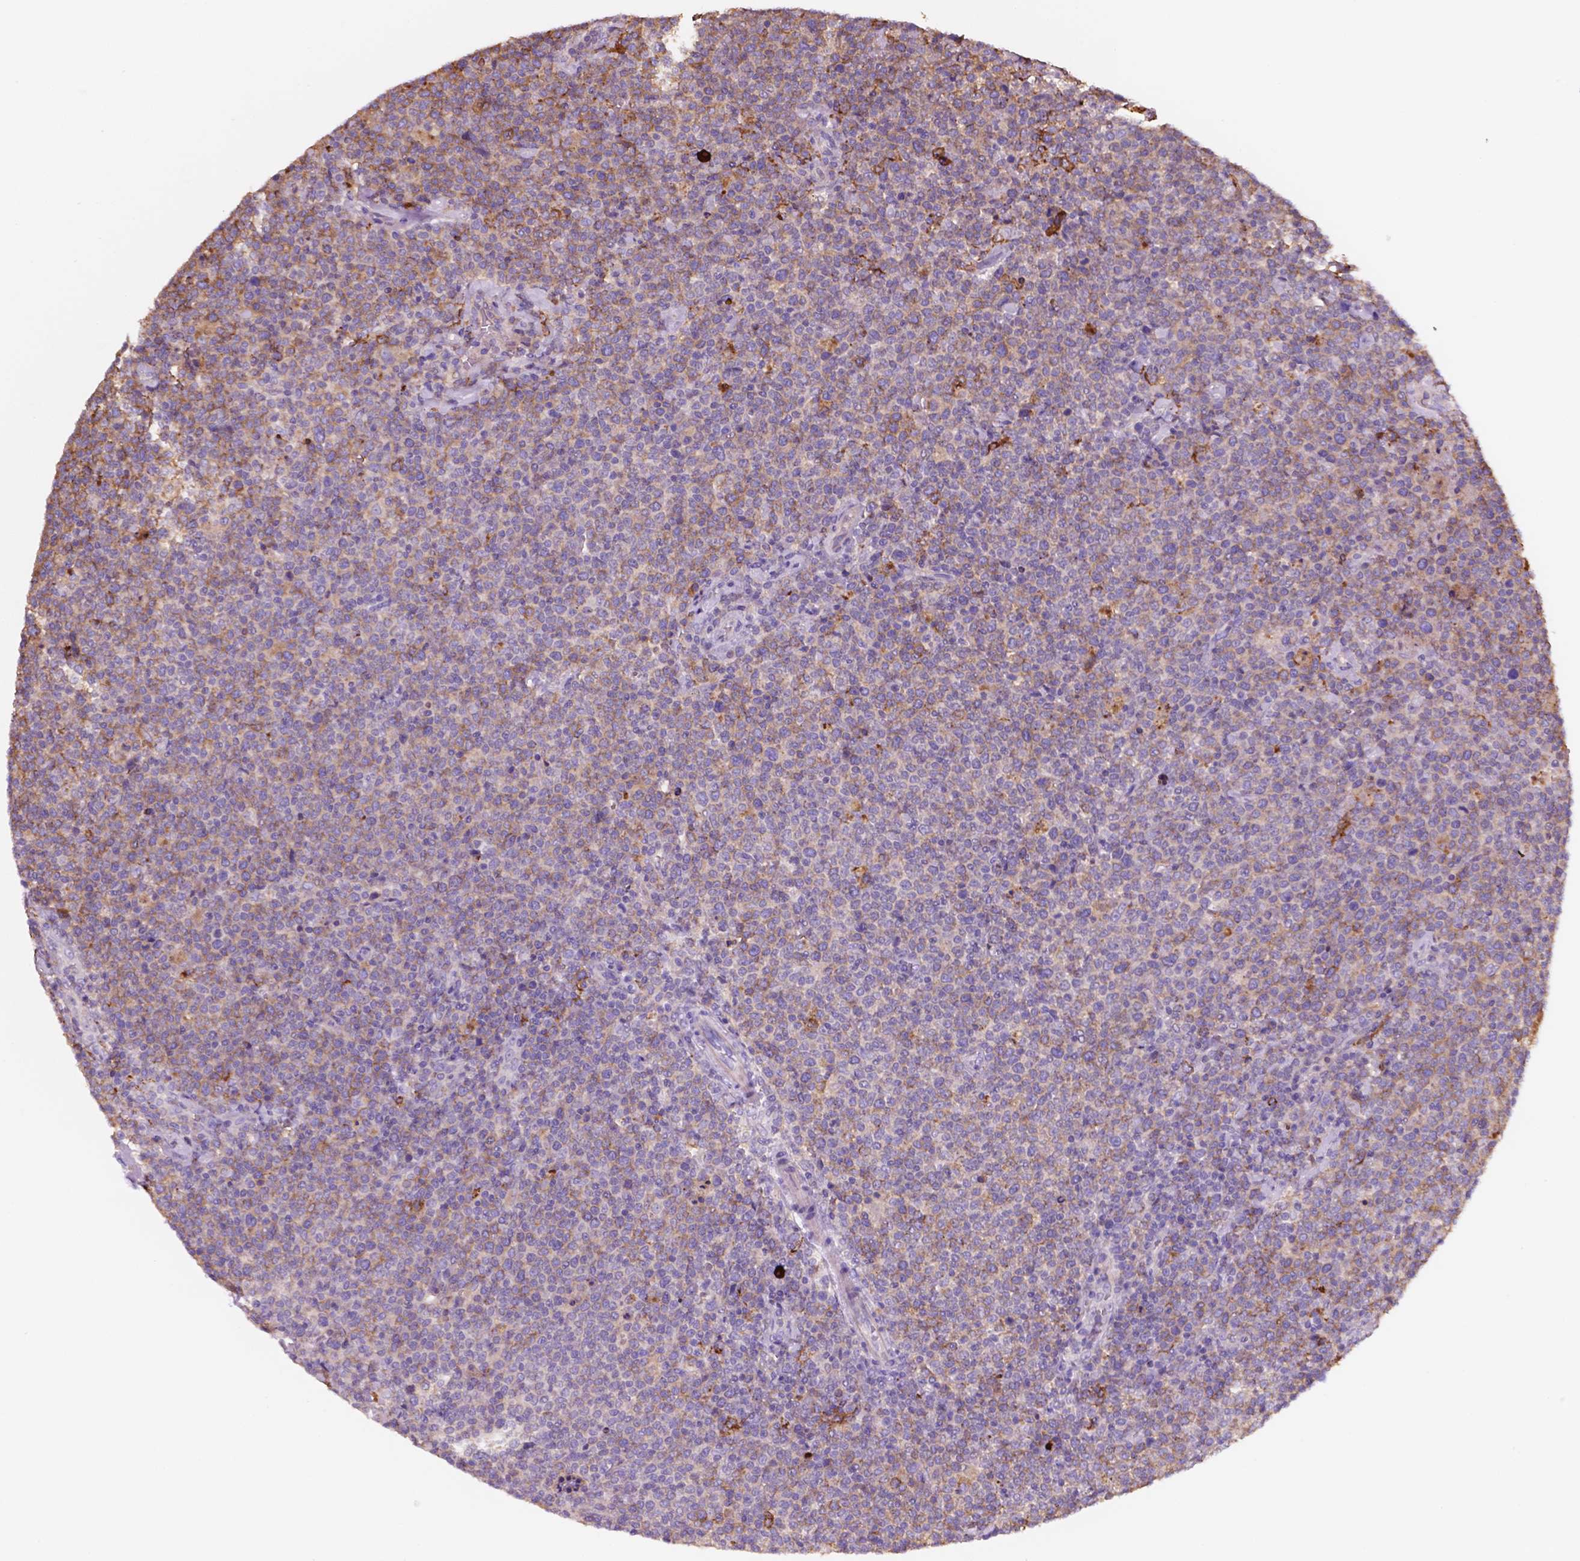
{"staining": {"intensity": "weak", "quantity": "25%-75%", "location": "cytoplasmic/membranous"}, "tissue": "lymphoma", "cell_type": "Tumor cells", "image_type": "cancer", "snomed": [{"axis": "morphology", "description": "Malignant lymphoma, non-Hodgkin's type, High grade"}, {"axis": "topography", "description": "Lymph node"}], "caption": "Protein staining of lymphoma tissue demonstrates weak cytoplasmic/membranous staining in approximately 25%-75% of tumor cells.", "gene": "MKRN2OS", "patient": {"sex": "male", "age": 61}}